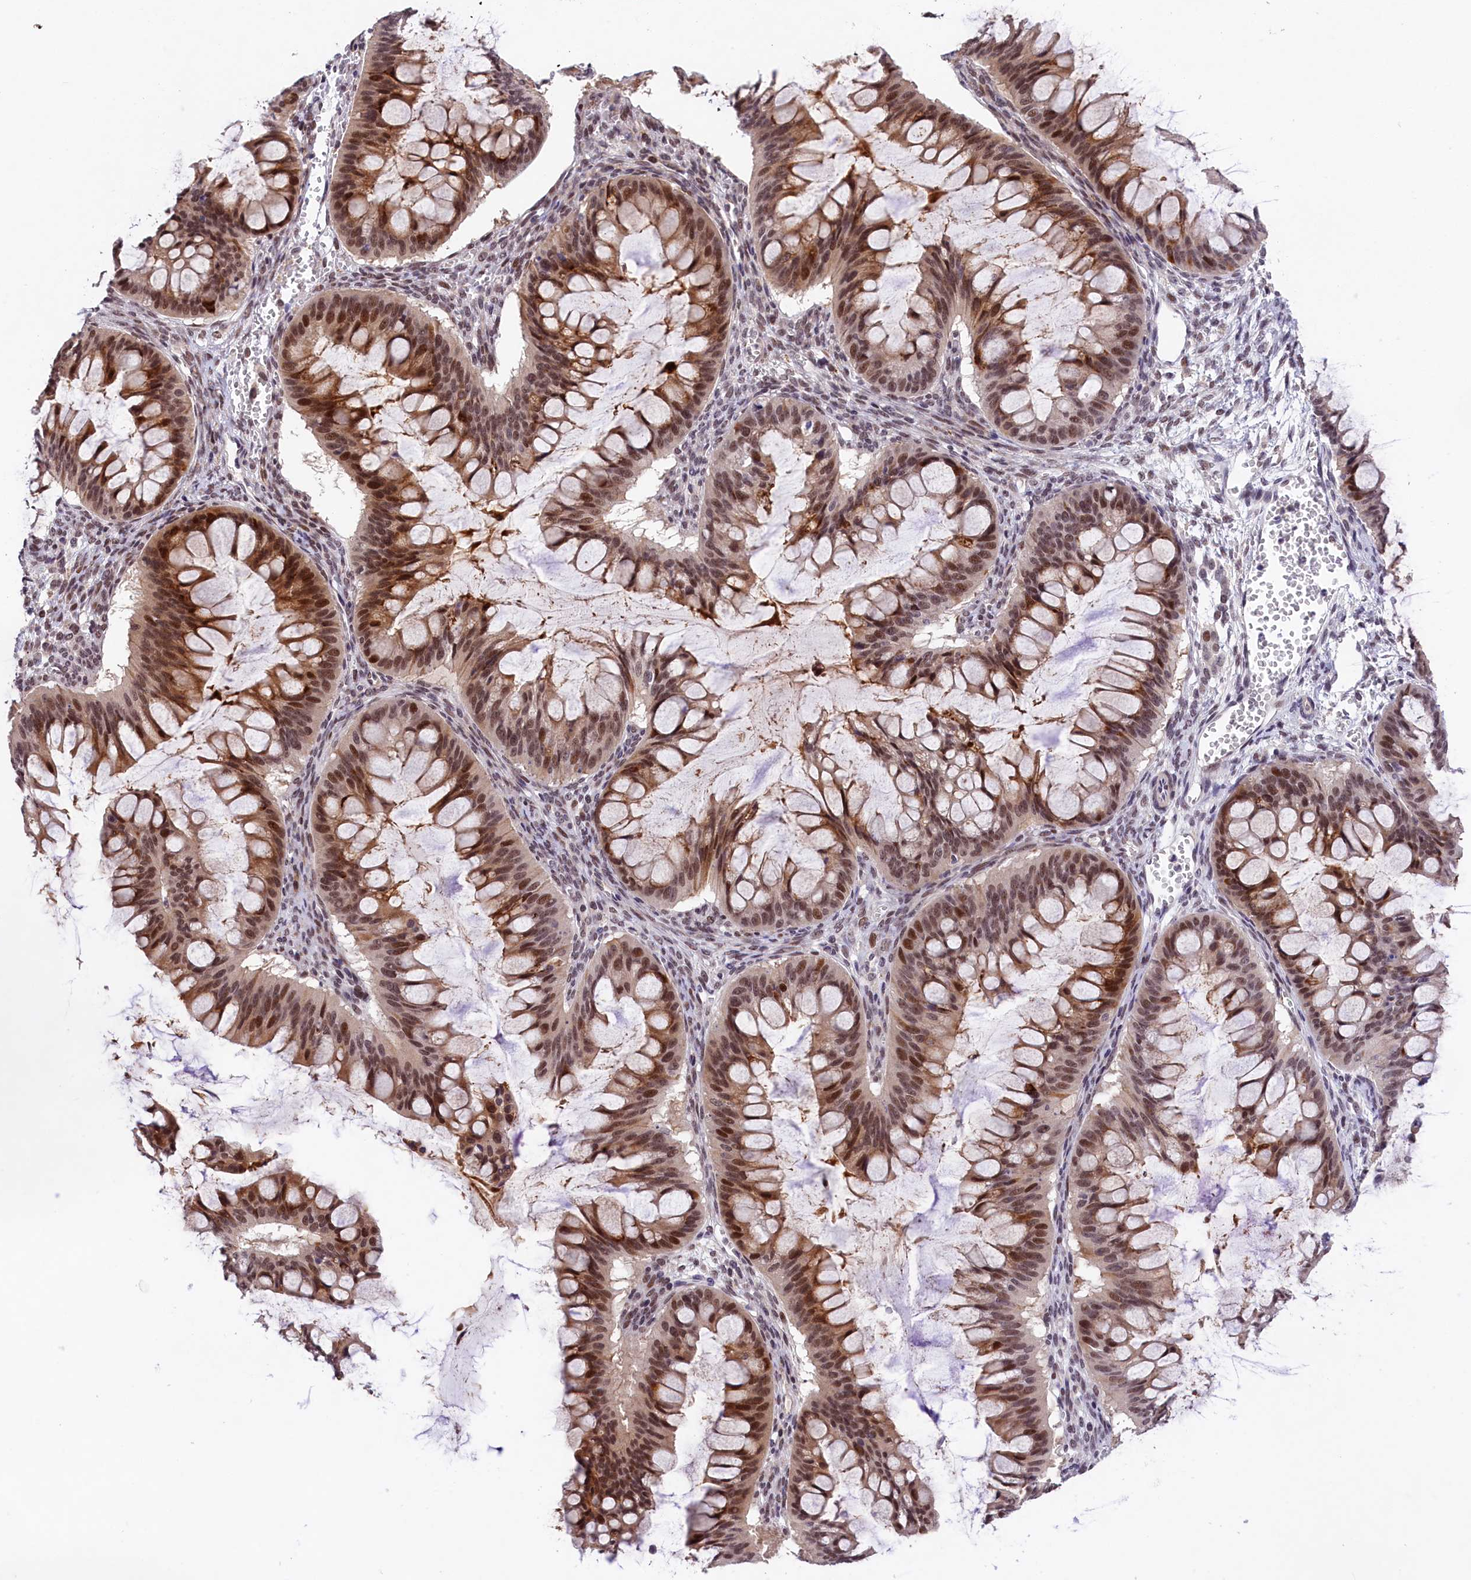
{"staining": {"intensity": "moderate", "quantity": ">75%", "location": "cytoplasmic/membranous,nuclear"}, "tissue": "ovarian cancer", "cell_type": "Tumor cells", "image_type": "cancer", "snomed": [{"axis": "morphology", "description": "Cystadenocarcinoma, mucinous, NOS"}, {"axis": "topography", "description": "Ovary"}], "caption": "Moderate cytoplasmic/membranous and nuclear positivity for a protein is appreciated in approximately >75% of tumor cells of mucinous cystadenocarcinoma (ovarian) using immunohistochemistry.", "gene": "FBXO45", "patient": {"sex": "female", "age": 73}}